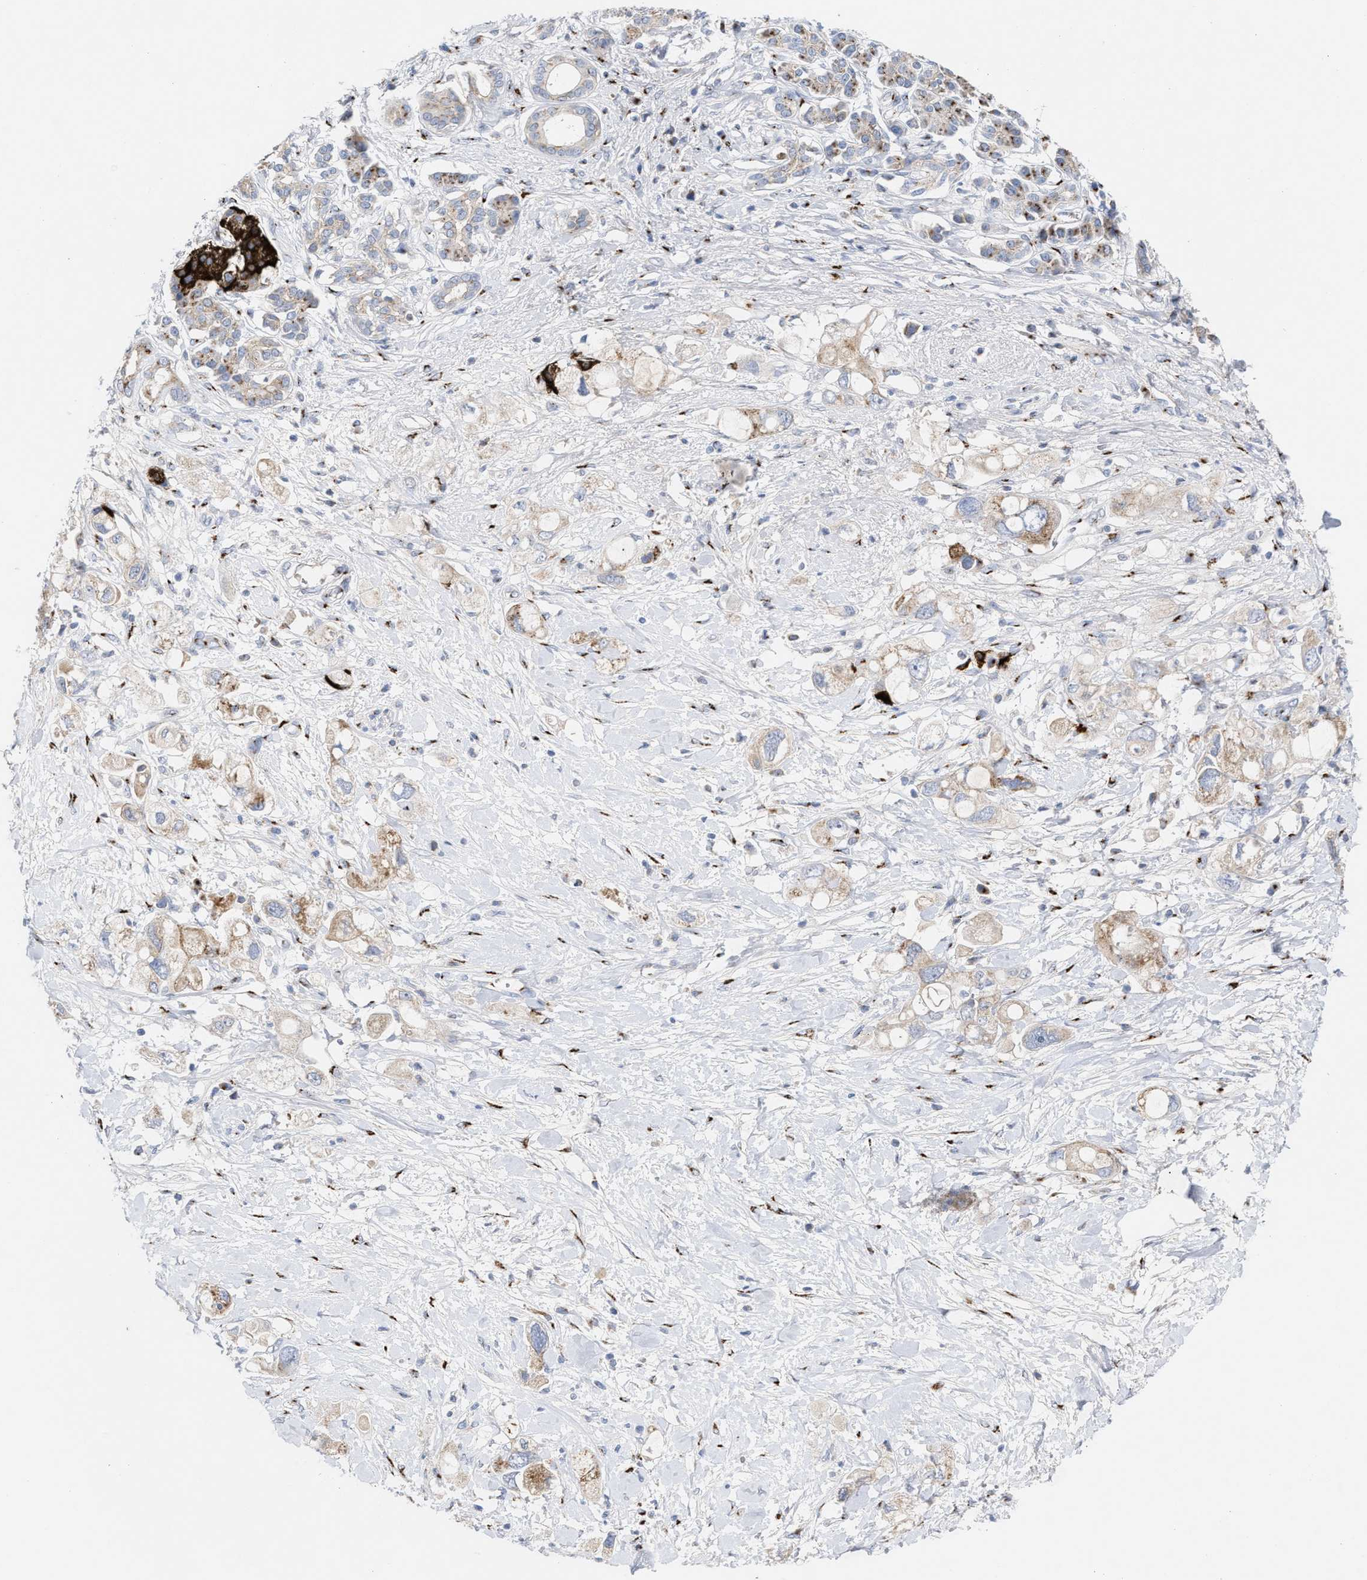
{"staining": {"intensity": "weak", "quantity": ">75%", "location": "cytoplasmic/membranous"}, "tissue": "pancreatic cancer", "cell_type": "Tumor cells", "image_type": "cancer", "snomed": [{"axis": "morphology", "description": "Adenocarcinoma, NOS"}, {"axis": "topography", "description": "Pancreas"}], "caption": "Immunohistochemical staining of human pancreatic adenocarcinoma demonstrates low levels of weak cytoplasmic/membranous expression in about >75% of tumor cells.", "gene": "CCL2", "patient": {"sex": "female", "age": 56}}